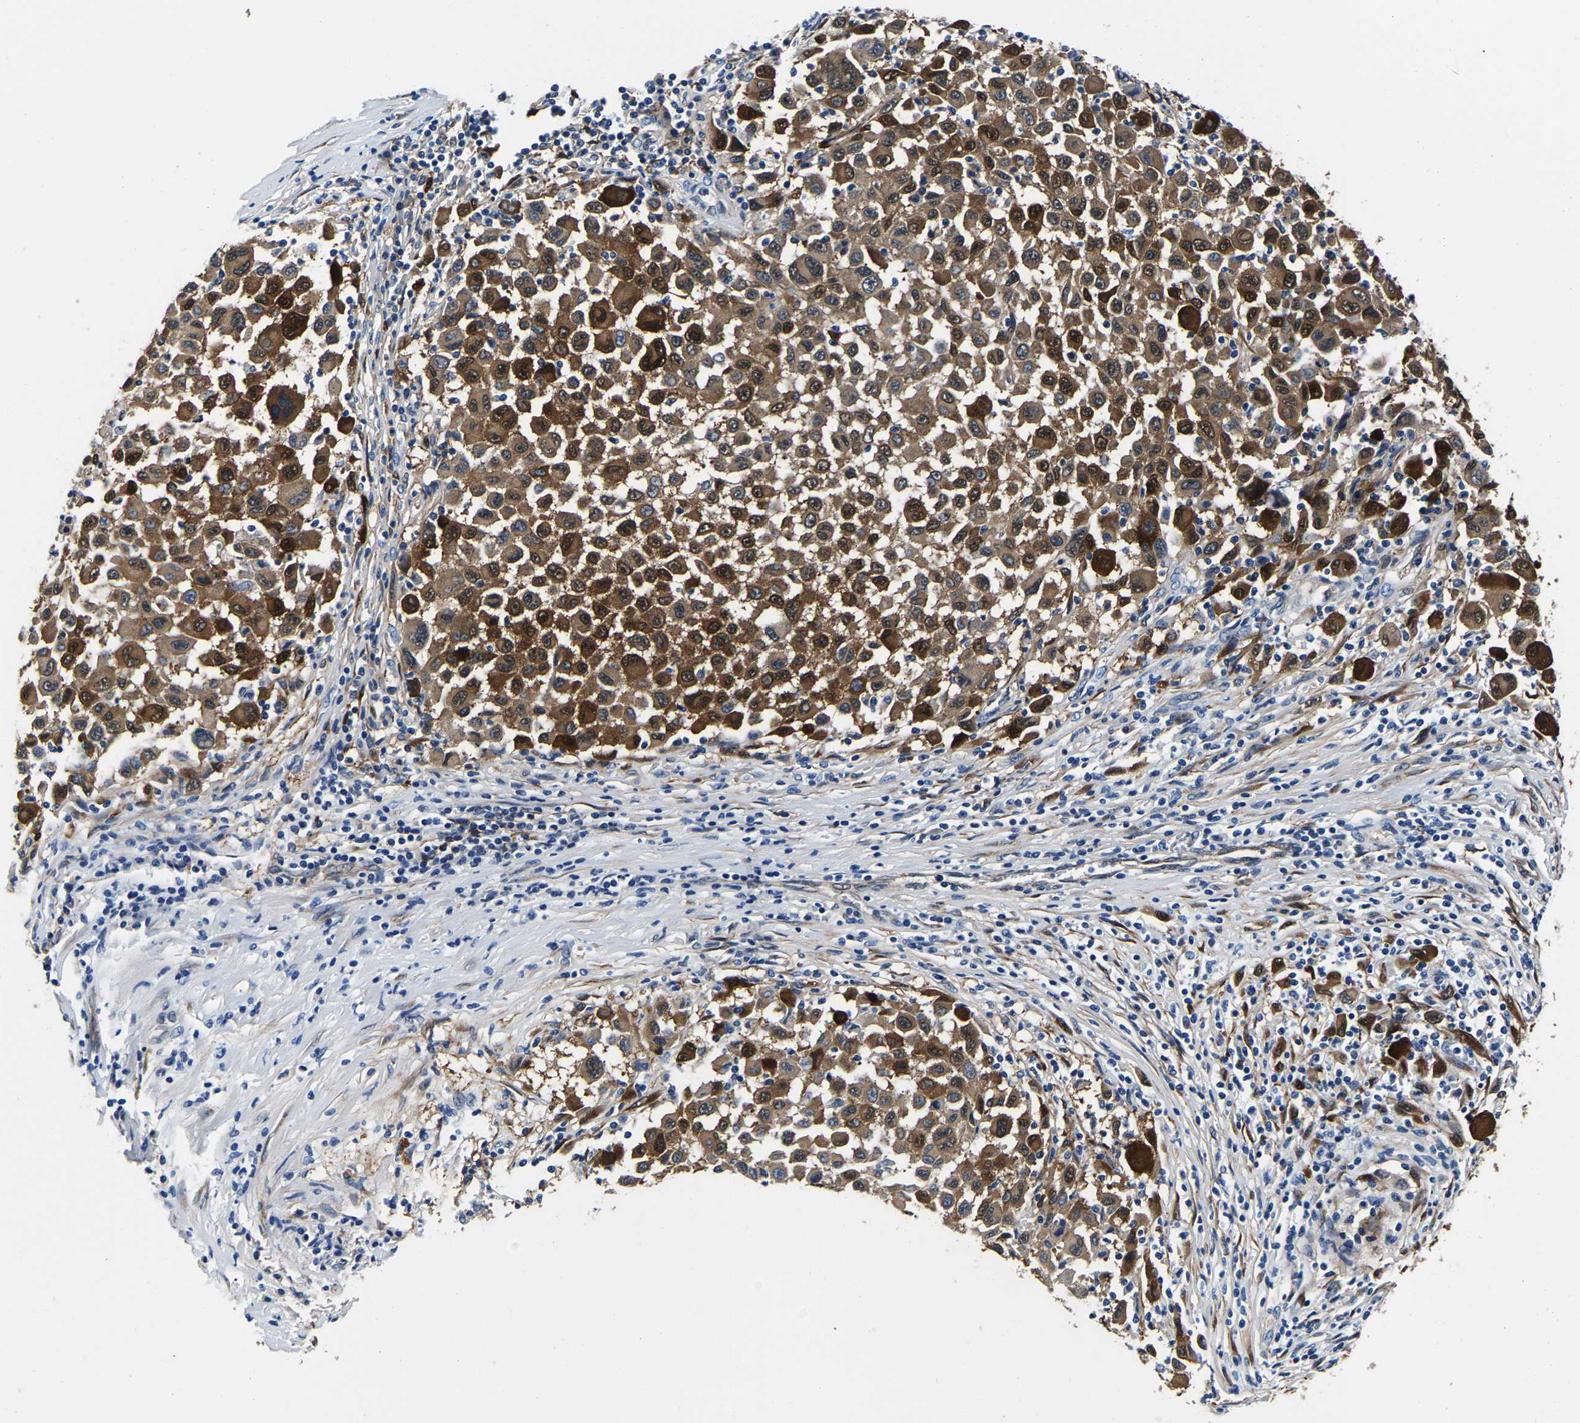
{"staining": {"intensity": "strong", "quantity": ">75%", "location": "cytoplasmic/membranous"}, "tissue": "melanoma", "cell_type": "Tumor cells", "image_type": "cancer", "snomed": [{"axis": "morphology", "description": "Malignant melanoma, Metastatic site"}, {"axis": "topography", "description": "Lymph node"}], "caption": "Malignant melanoma (metastatic site) stained with immunohistochemistry reveals strong cytoplasmic/membranous staining in about >75% of tumor cells. (Brightfield microscopy of DAB IHC at high magnification).", "gene": "S100A13", "patient": {"sex": "male", "age": 61}}